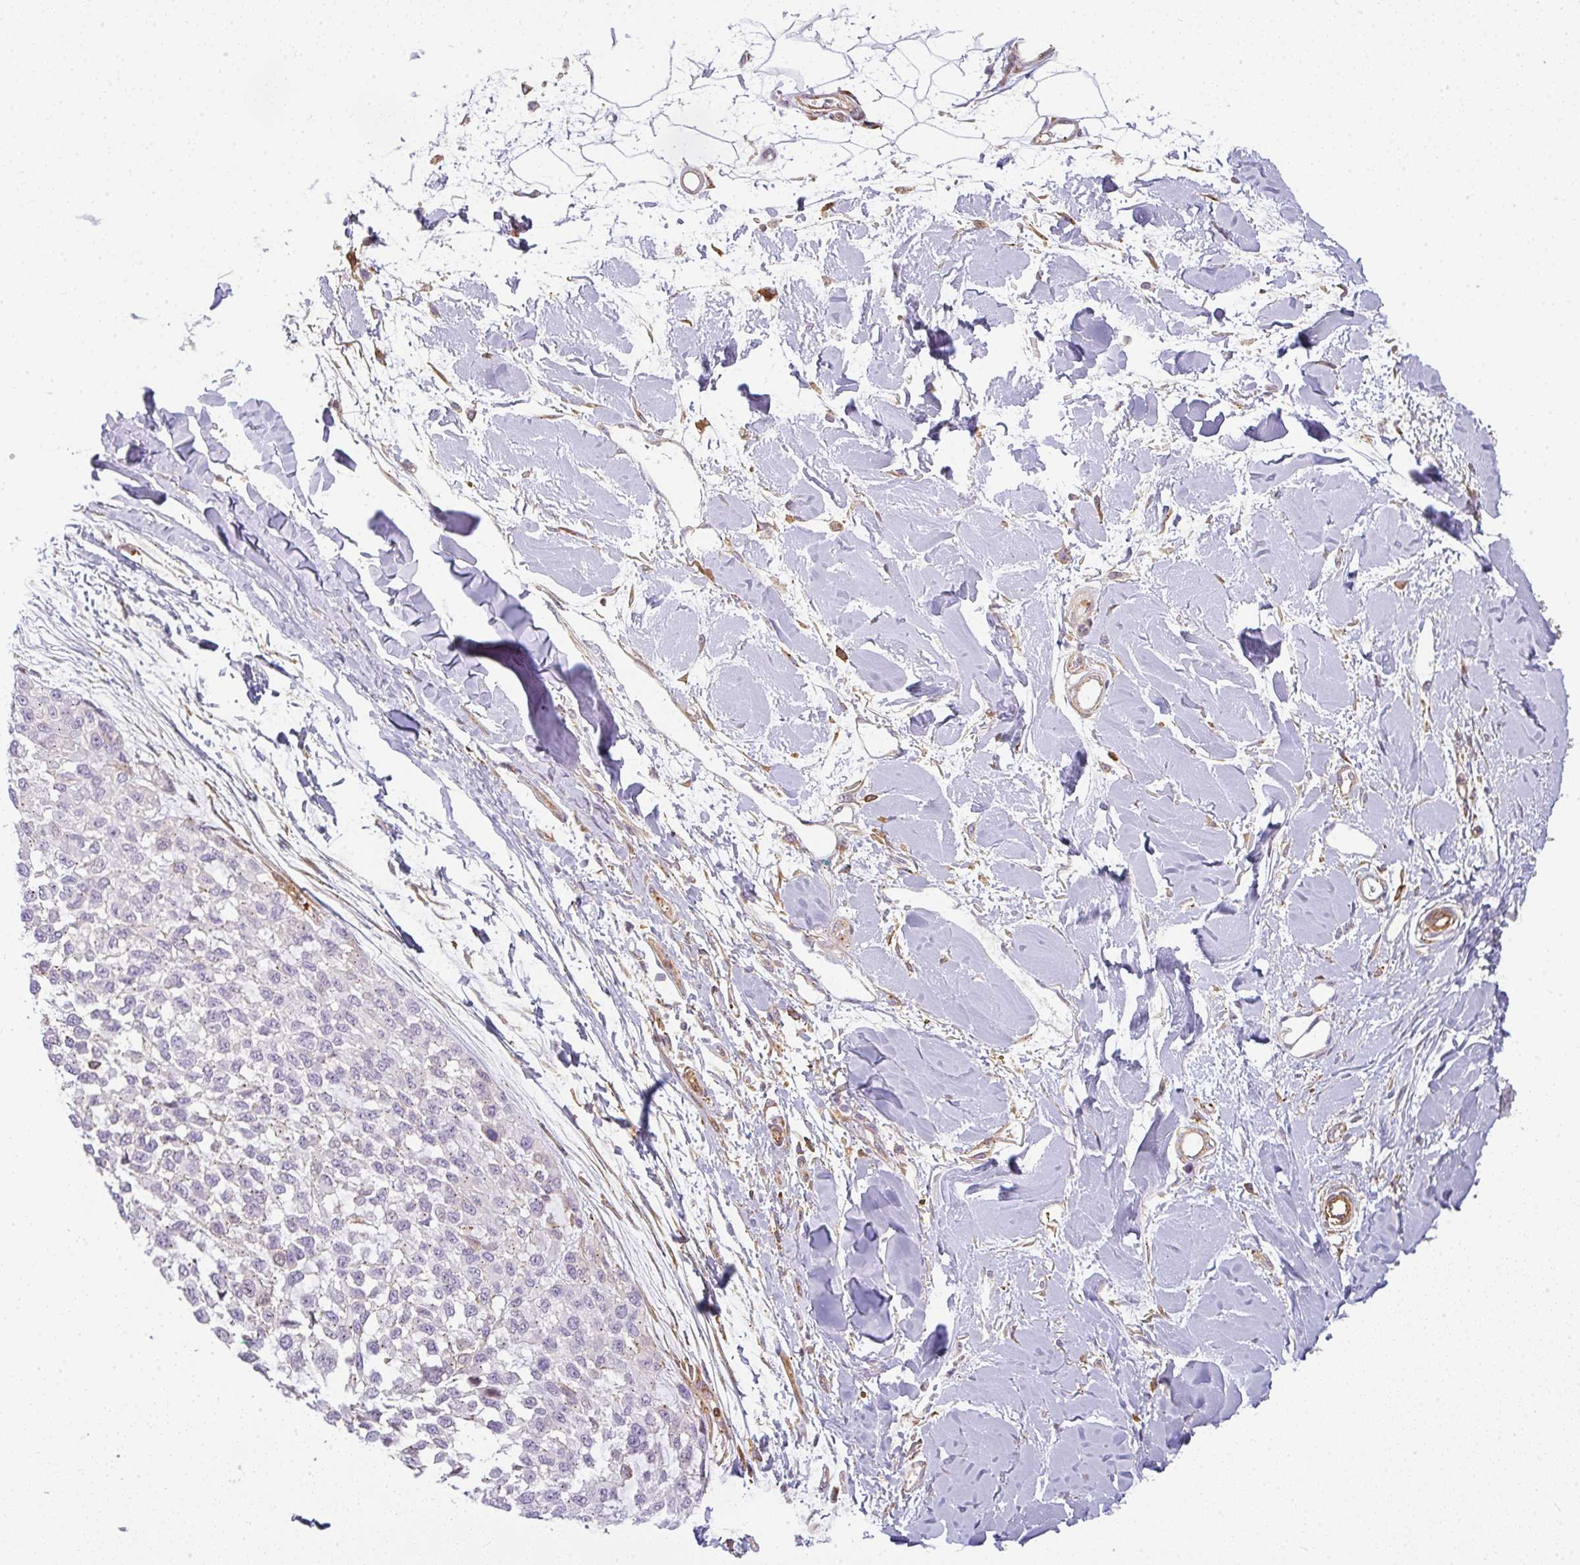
{"staining": {"intensity": "weak", "quantity": "<25%", "location": "cytoplasmic/membranous"}, "tissue": "melanoma", "cell_type": "Tumor cells", "image_type": "cancer", "snomed": [{"axis": "morphology", "description": "Malignant melanoma, NOS"}, {"axis": "topography", "description": "Skin"}], "caption": "This photomicrograph is of malignant melanoma stained with immunohistochemistry (IHC) to label a protein in brown with the nuclei are counter-stained blue. There is no expression in tumor cells.", "gene": "SULF1", "patient": {"sex": "male", "age": 62}}